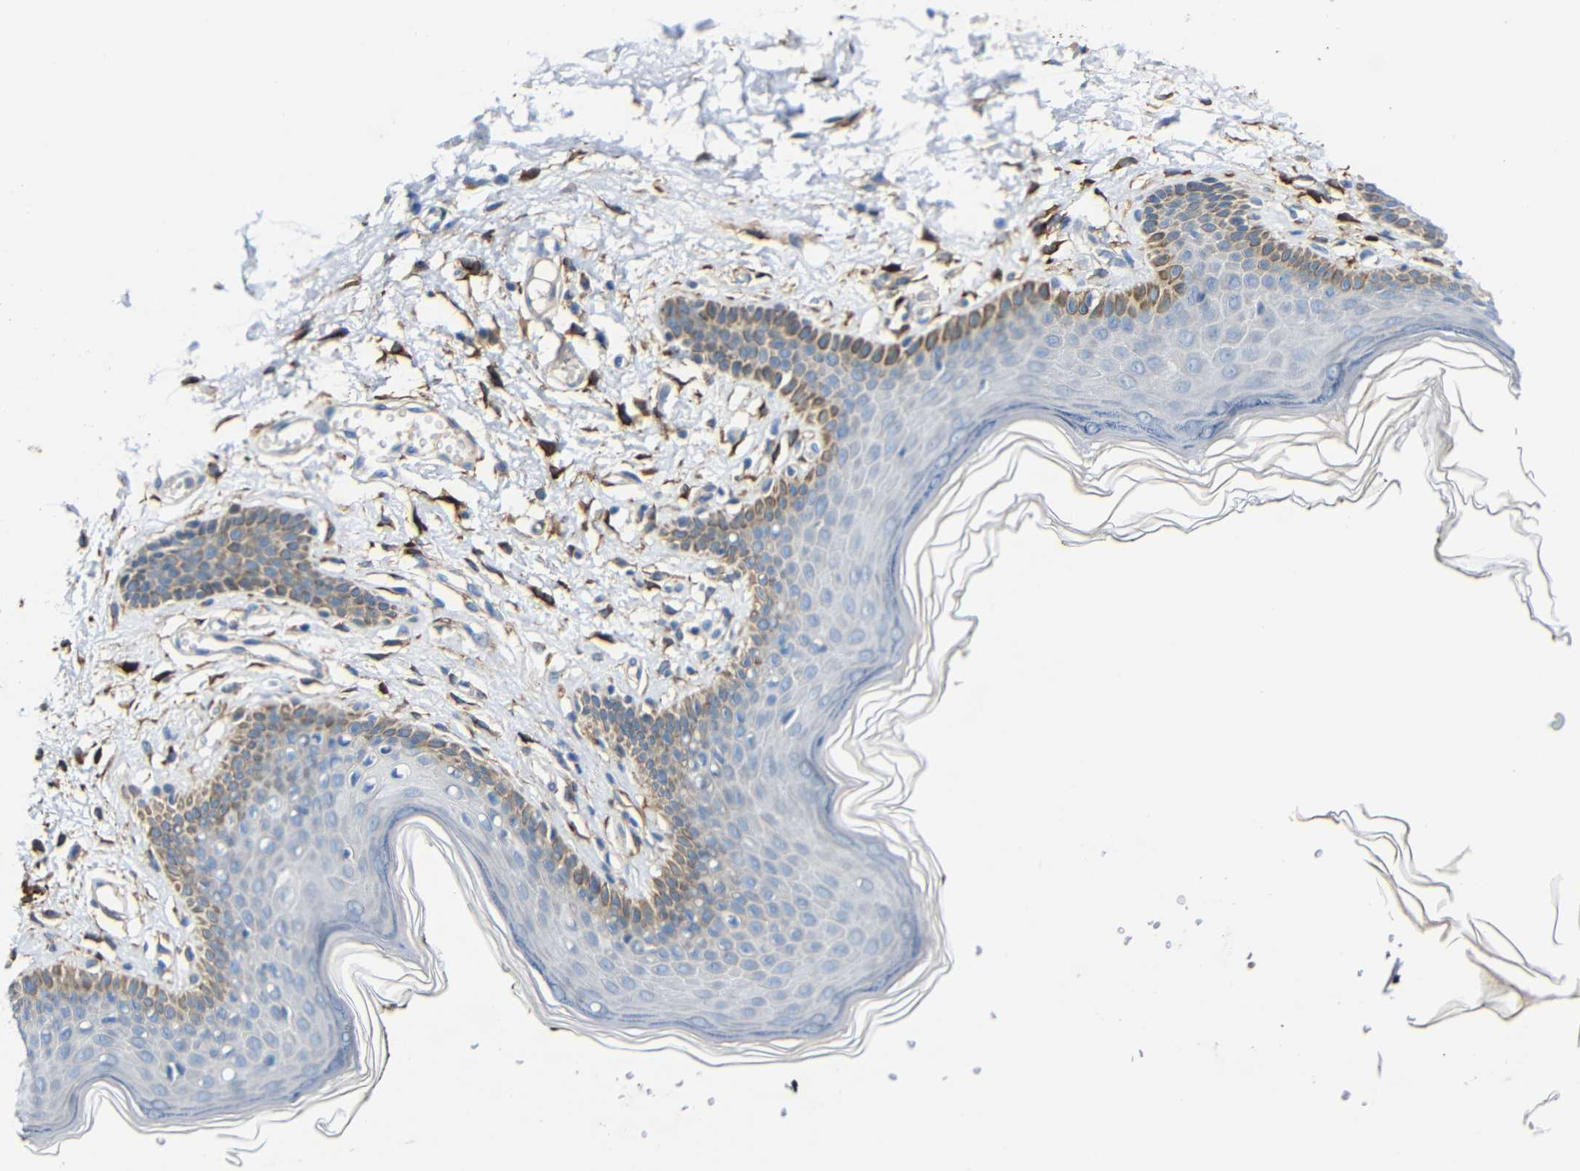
{"staining": {"intensity": "moderate", "quantity": "<25%", "location": "cytoplasmic/membranous"}, "tissue": "skin", "cell_type": "Epidermal cells", "image_type": "normal", "snomed": [{"axis": "morphology", "description": "Normal tissue, NOS"}, {"axis": "morphology", "description": "Inflammation, NOS"}, {"axis": "topography", "description": "Vulva"}], "caption": "This histopathology image shows normal skin stained with IHC to label a protein in brown. The cytoplasmic/membranous of epidermal cells show moderate positivity for the protein. Nuclei are counter-stained blue.", "gene": "DCLK1", "patient": {"sex": "female", "age": 84}}